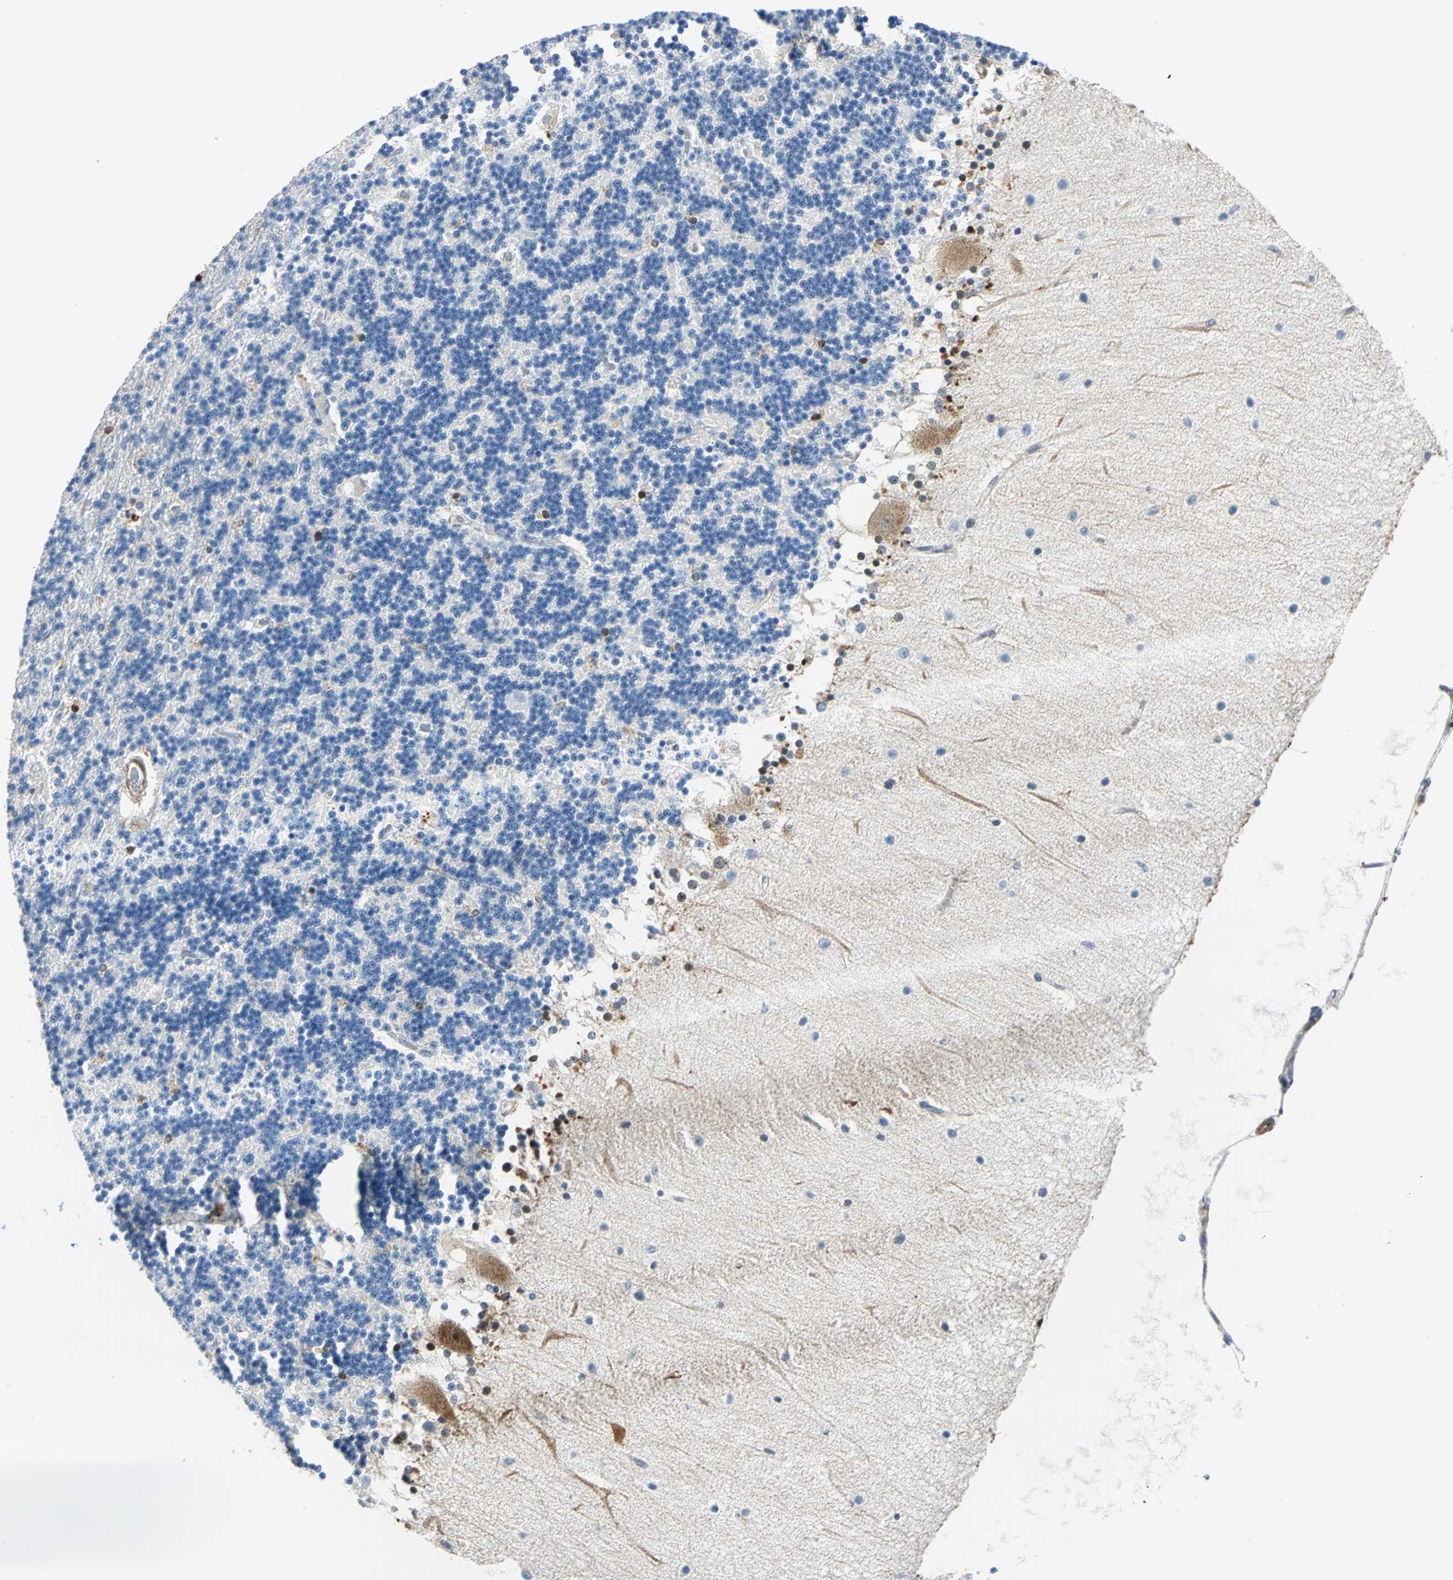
{"staining": {"intensity": "negative", "quantity": "none", "location": "none"}, "tissue": "cerebellum", "cell_type": "Cells in granular layer", "image_type": "normal", "snomed": [{"axis": "morphology", "description": "Normal tissue, NOS"}, {"axis": "topography", "description": "Cerebellum"}], "caption": "DAB (3,3'-diaminobenzidine) immunohistochemical staining of unremarkable cerebellum shows no significant positivity in cells in granular layer.", "gene": "HSPB1", "patient": {"sex": "female", "age": 54}}